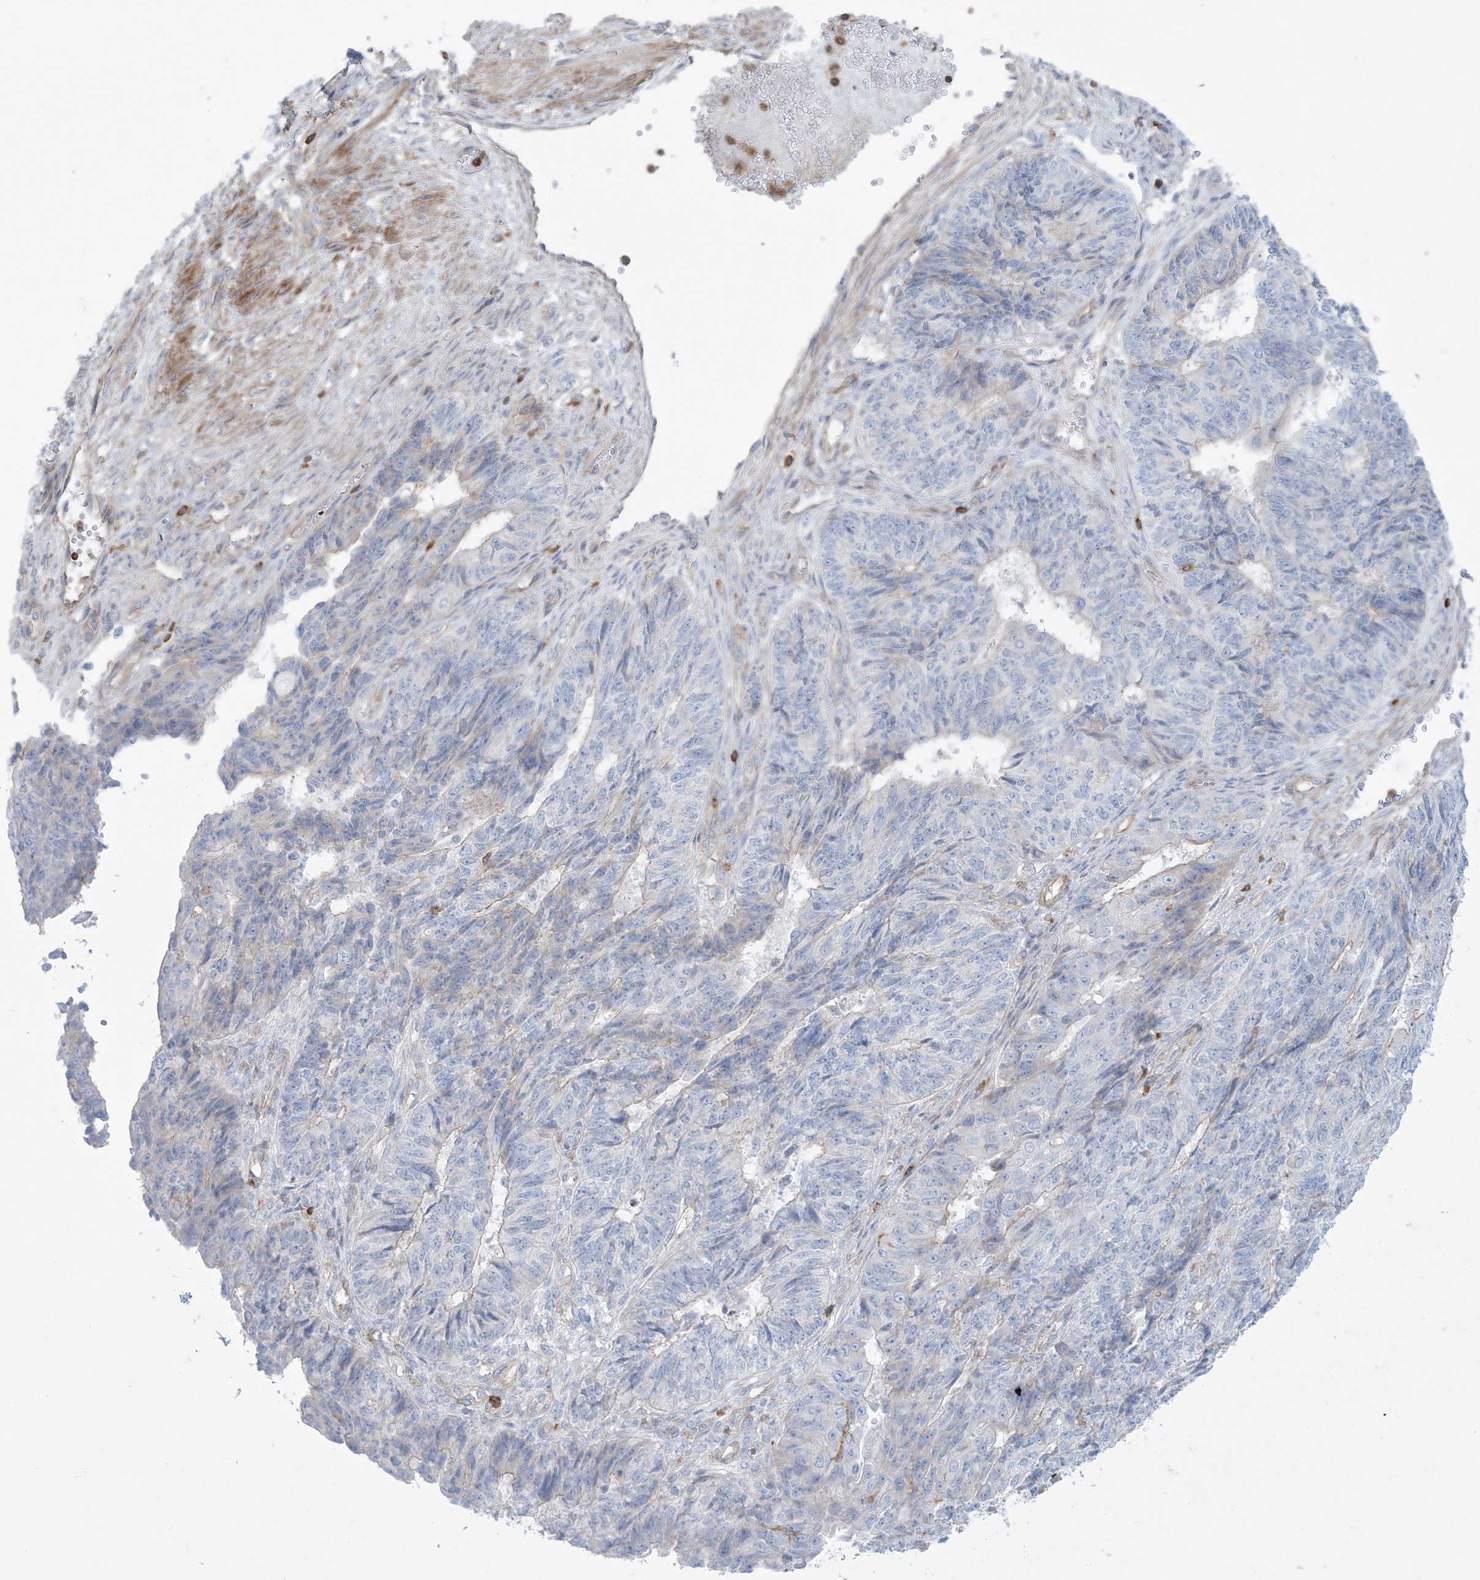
{"staining": {"intensity": "negative", "quantity": "none", "location": "none"}, "tissue": "endometrial cancer", "cell_type": "Tumor cells", "image_type": "cancer", "snomed": [{"axis": "morphology", "description": "Adenocarcinoma, NOS"}, {"axis": "topography", "description": "Endometrium"}], "caption": "This image is of endometrial adenocarcinoma stained with immunohistochemistry (IHC) to label a protein in brown with the nuclei are counter-stained blue. There is no positivity in tumor cells. (DAB immunohistochemistry visualized using brightfield microscopy, high magnification).", "gene": "ARHGAP30", "patient": {"sex": "female", "age": 32}}